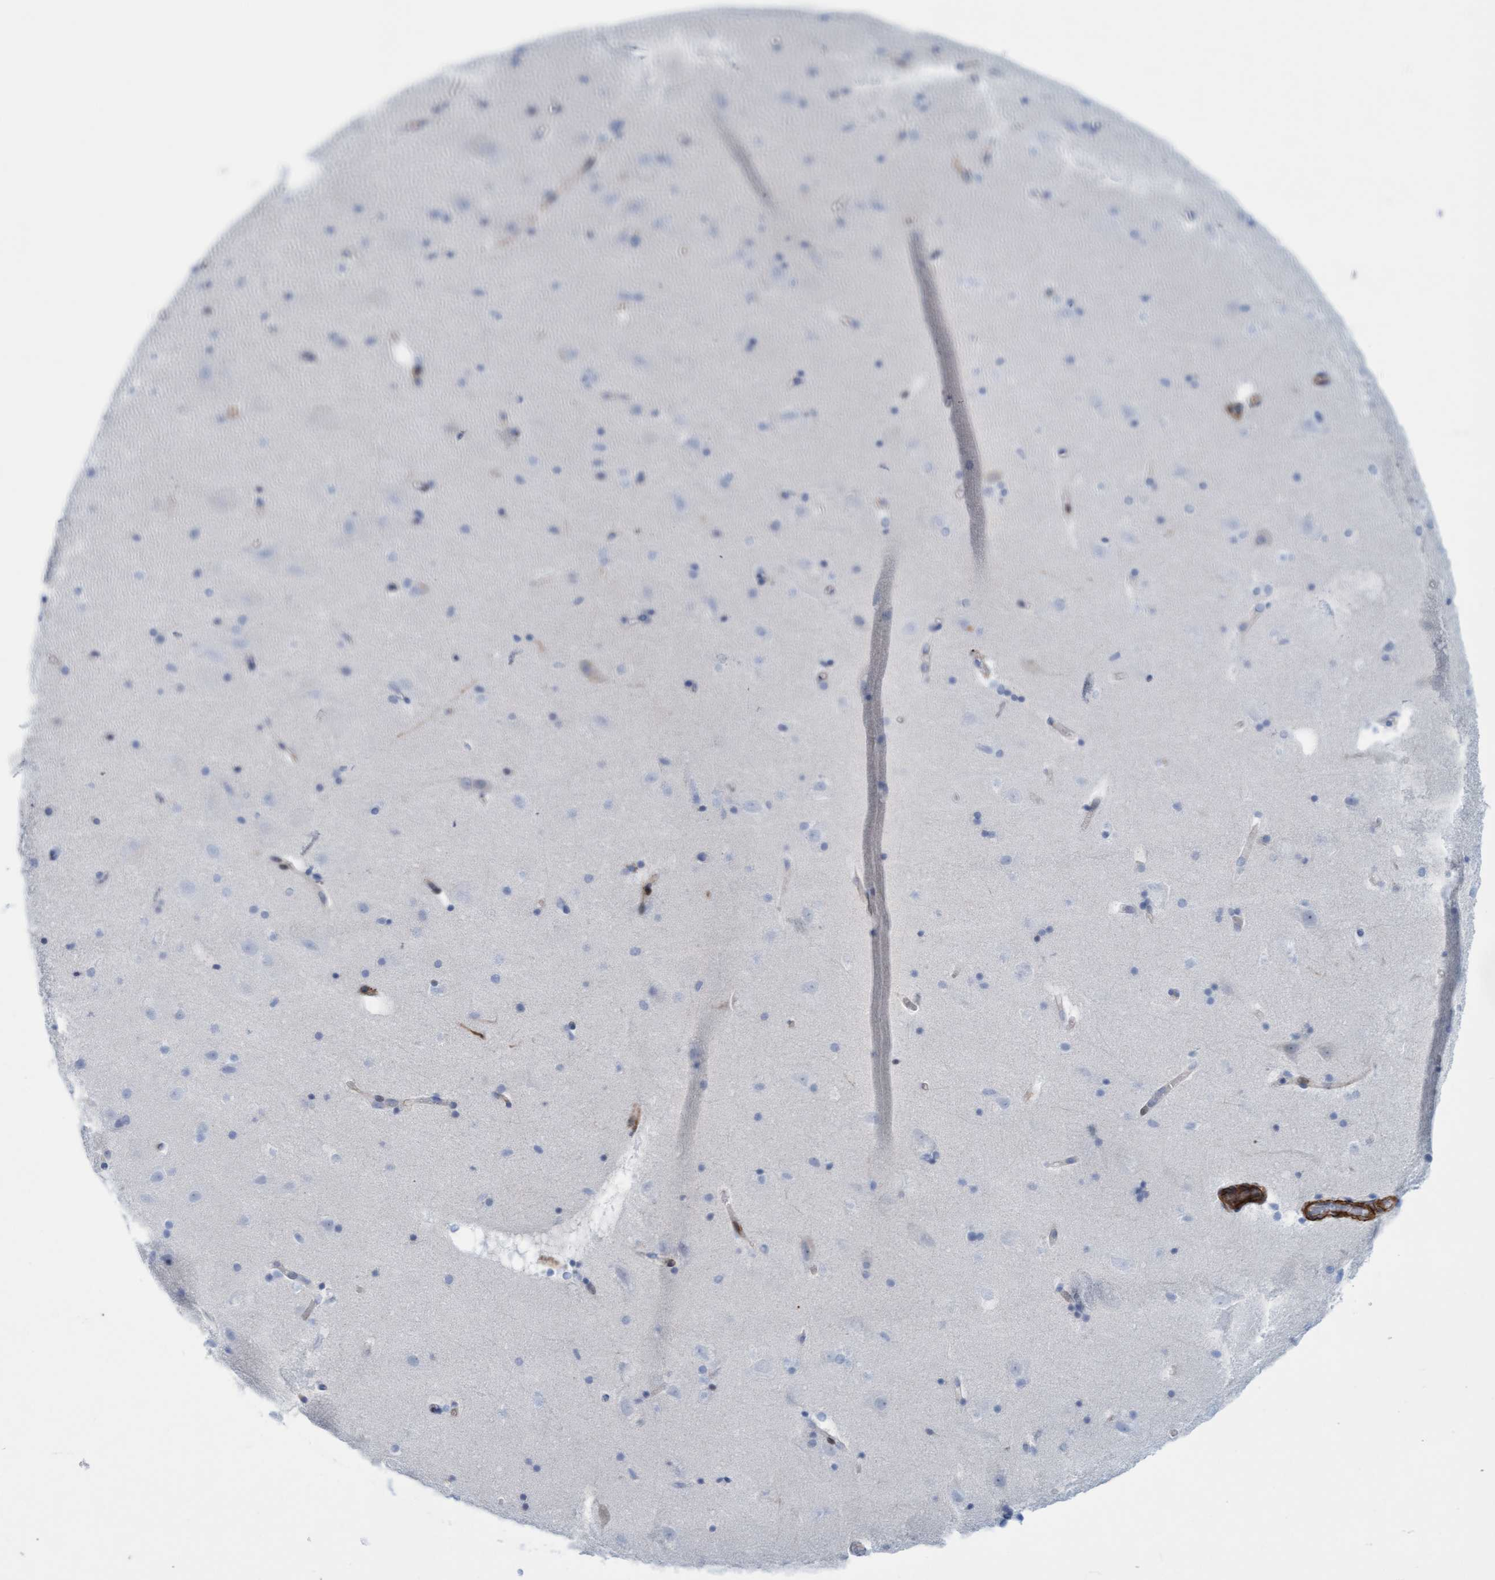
{"staining": {"intensity": "negative", "quantity": "none", "location": "none"}, "tissue": "hippocampus", "cell_type": "Glial cells", "image_type": "normal", "snomed": [{"axis": "morphology", "description": "Normal tissue, NOS"}, {"axis": "topography", "description": "Hippocampus"}], "caption": "The micrograph exhibits no staining of glial cells in unremarkable hippocampus.", "gene": "MTFR1", "patient": {"sex": "male", "age": 45}}